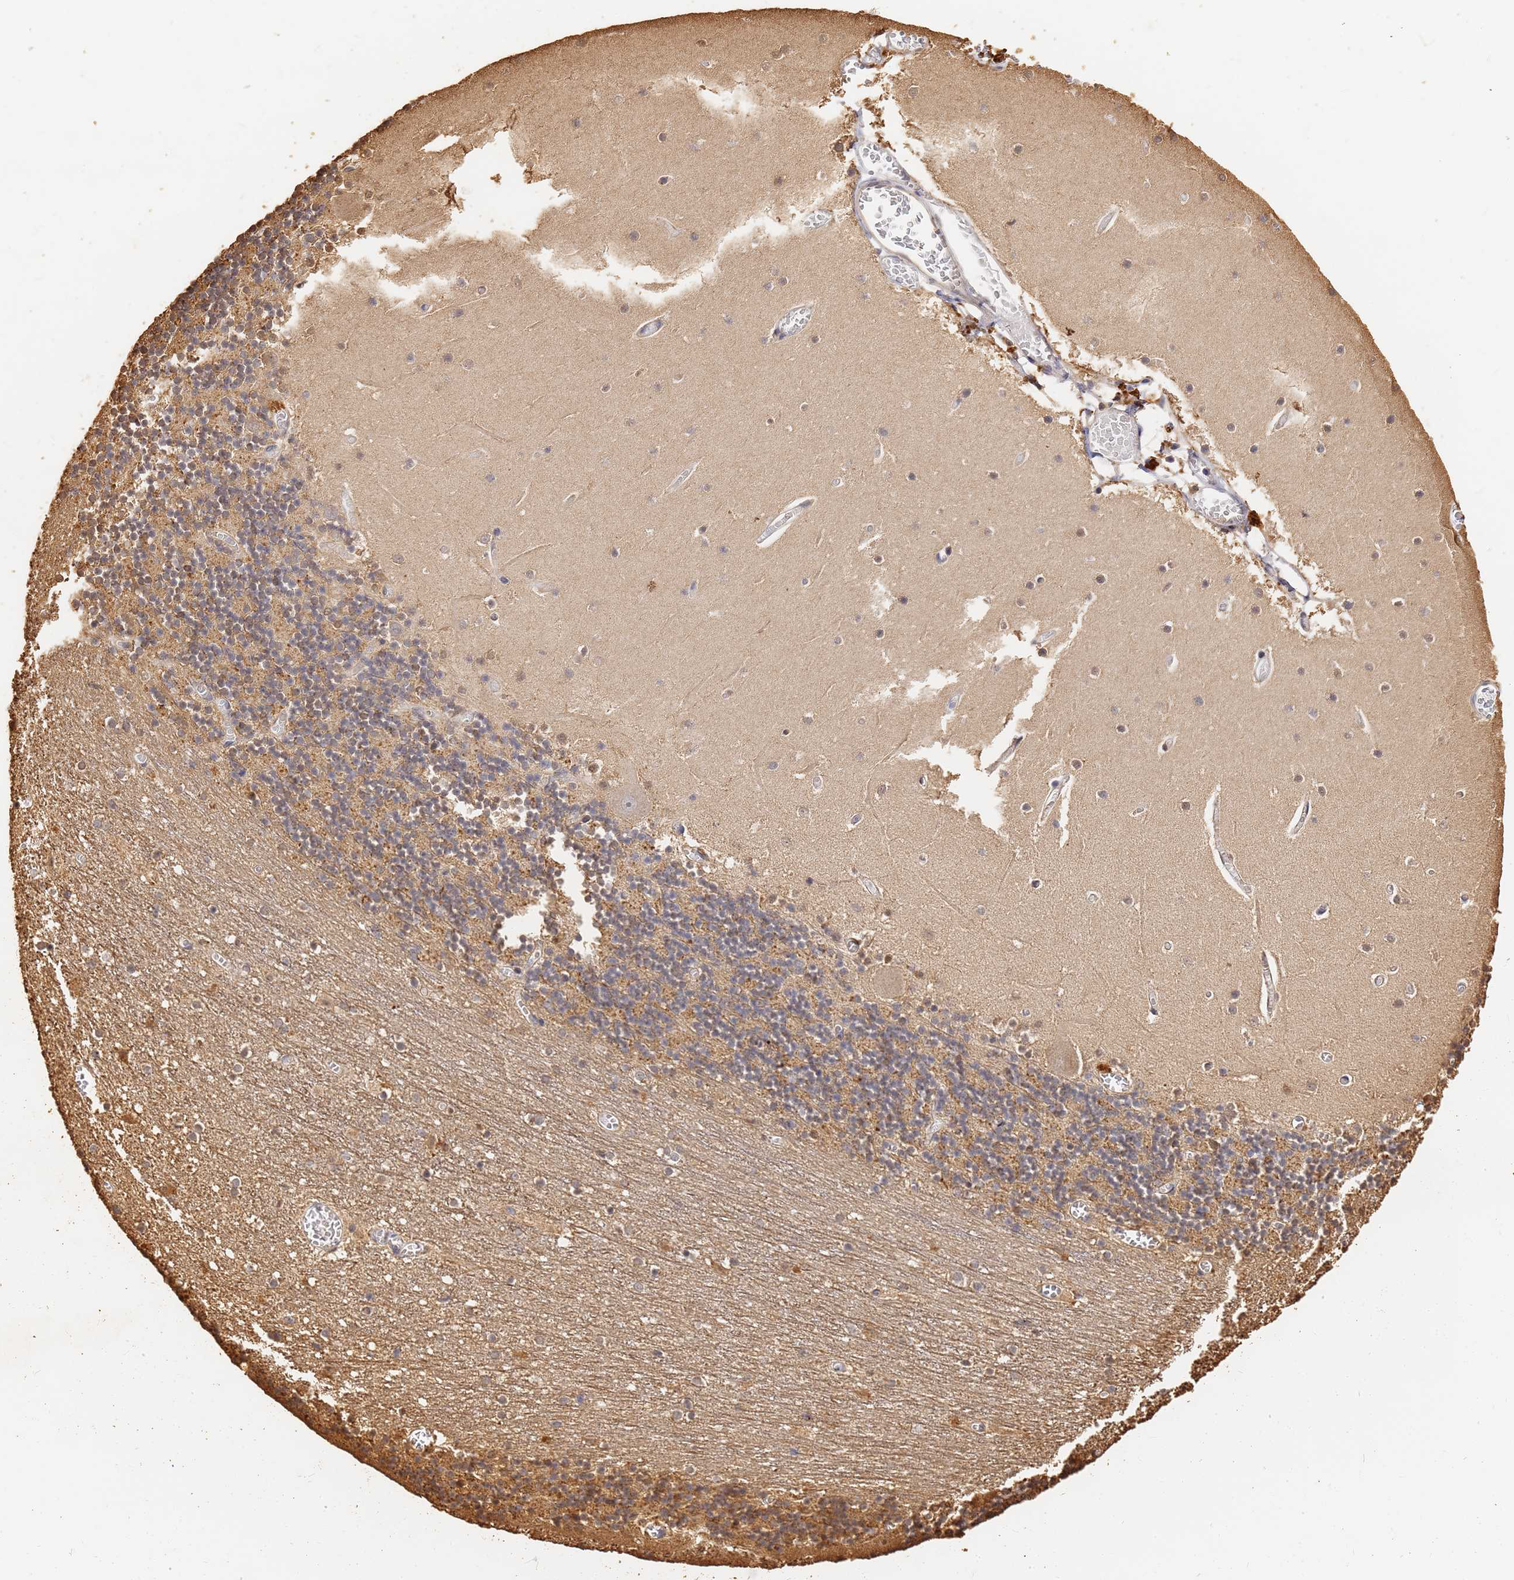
{"staining": {"intensity": "moderate", "quantity": "25%-75%", "location": "cytoplasmic/membranous"}, "tissue": "cerebellum", "cell_type": "Cells in granular layer", "image_type": "normal", "snomed": [{"axis": "morphology", "description": "Normal tissue, NOS"}, {"axis": "topography", "description": "Cerebellum"}], "caption": "A high-resolution image shows immunohistochemistry (IHC) staining of benign cerebellum, which exhibits moderate cytoplasmic/membranous expression in about 25%-75% of cells in granular layer. The staining was performed using DAB (3,3'-diaminobenzidine), with brown indicating positive protein expression. Nuclei are stained blue with hematoxylin.", "gene": "JAK2", "patient": {"sex": "female", "age": 28}}